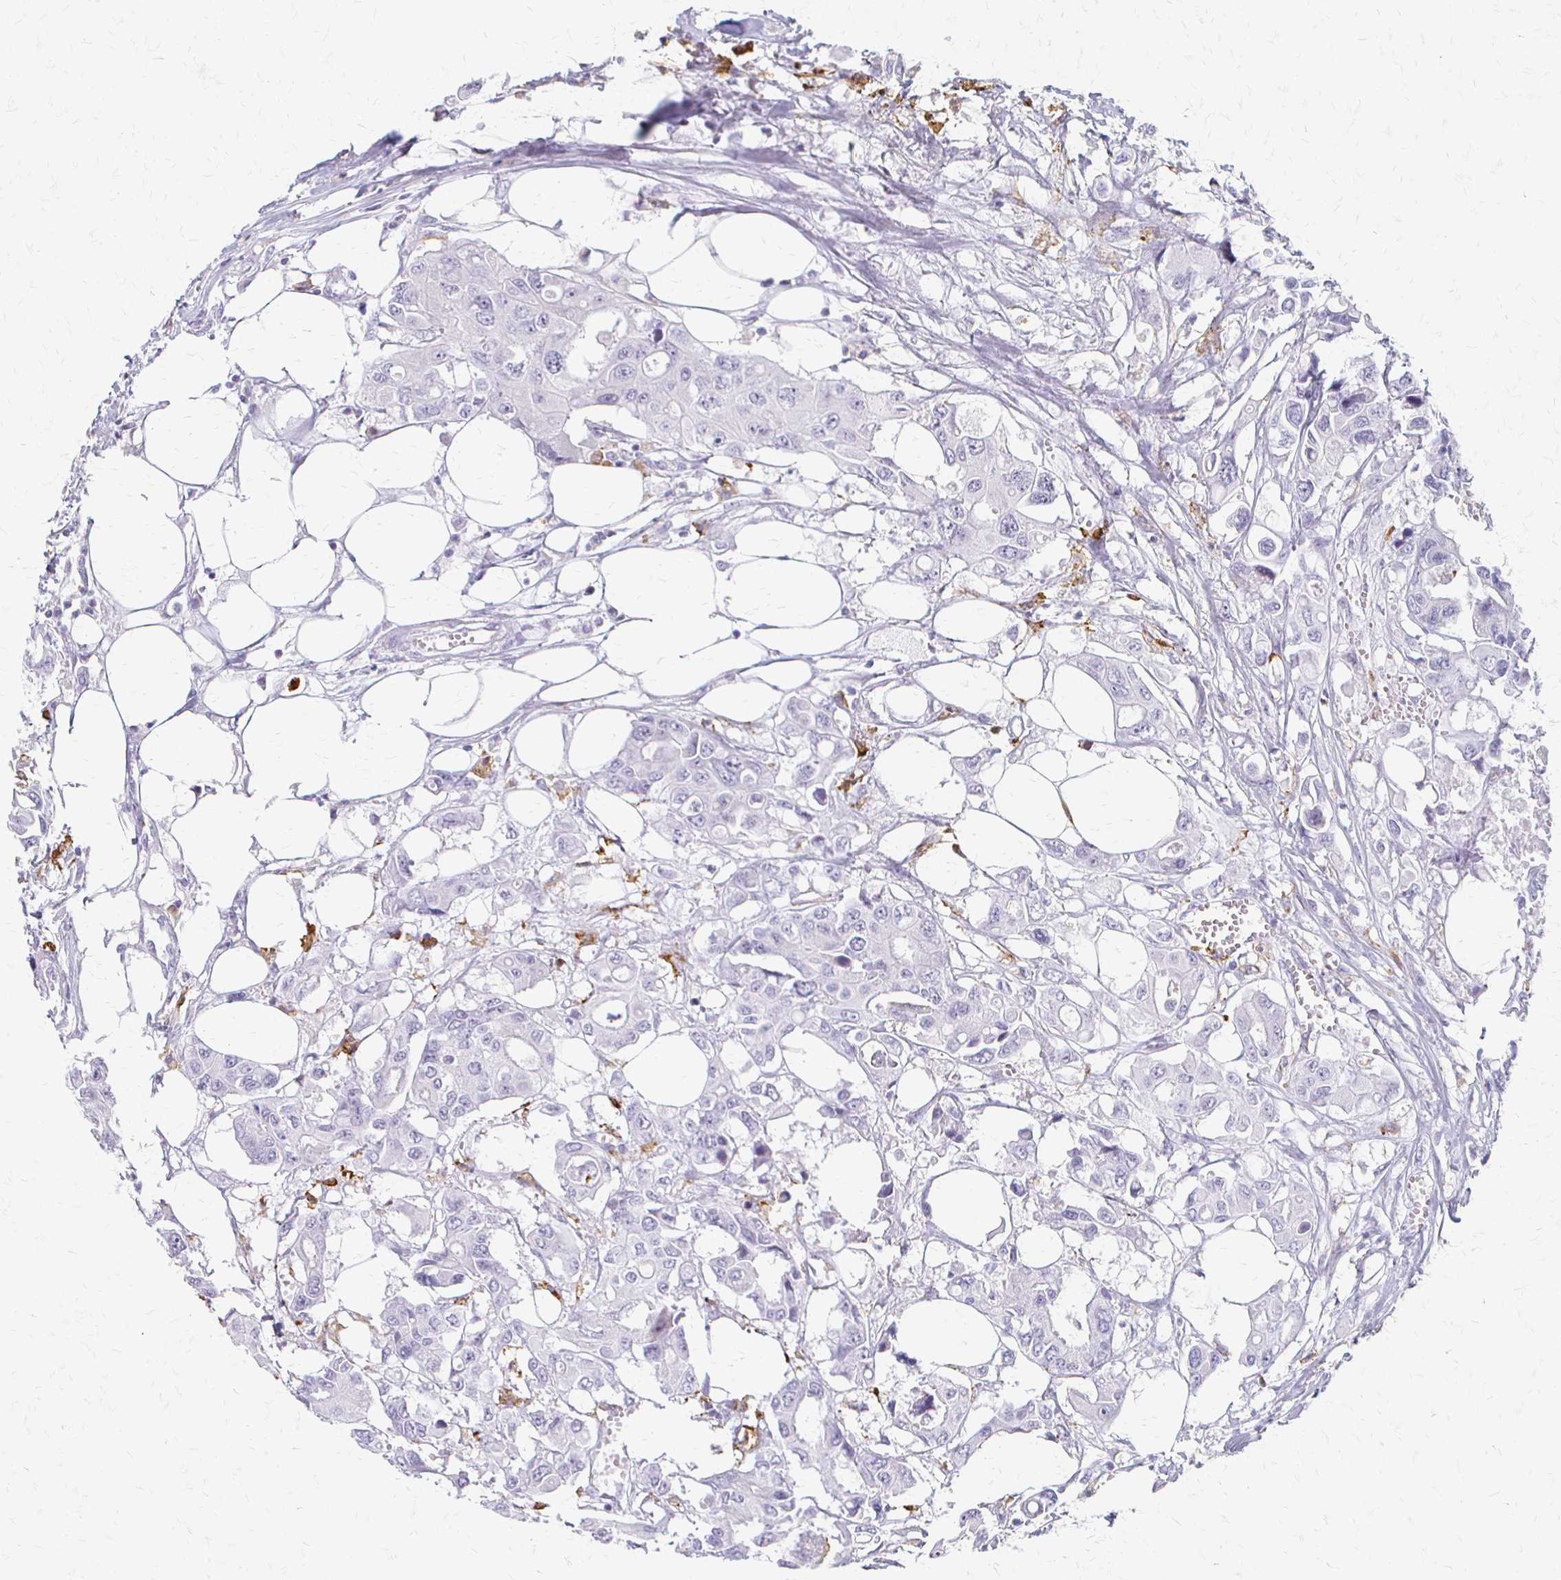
{"staining": {"intensity": "negative", "quantity": "none", "location": "none"}, "tissue": "colorectal cancer", "cell_type": "Tumor cells", "image_type": "cancer", "snomed": [{"axis": "morphology", "description": "Adenocarcinoma, NOS"}, {"axis": "topography", "description": "Colon"}], "caption": "An image of human adenocarcinoma (colorectal) is negative for staining in tumor cells.", "gene": "ACP5", "patient": {"sex": "male", "age": 77}}